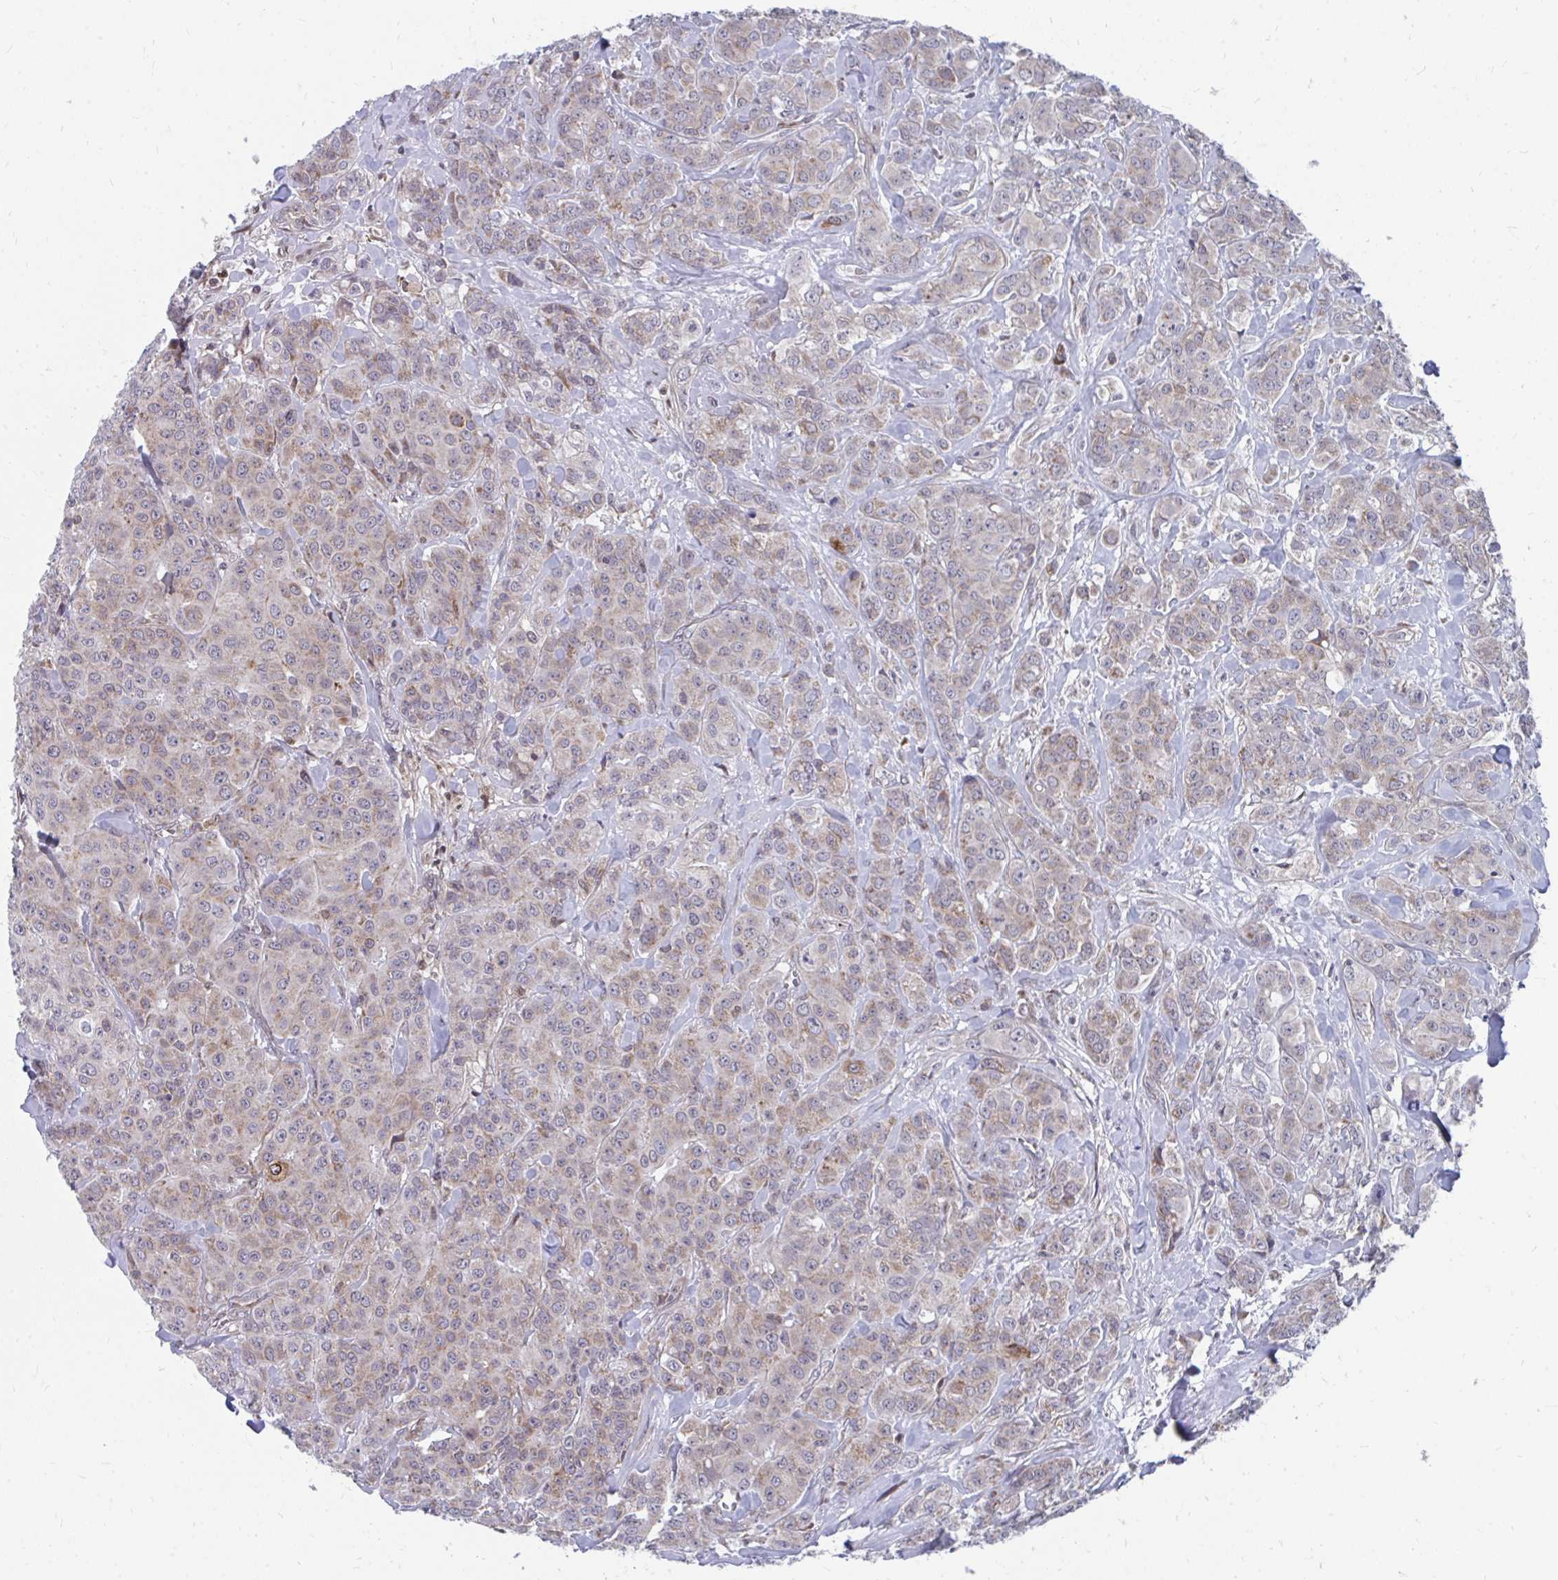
{"staining": {"intensity": "weak", "quantity": ">75%", "location": "cytoplasmic/membranous"}, "tissue": "breast cancer", "cell_type": "Tumor cells", "image_type": "cancer", "snomed": [{"axis": "morphology", "description": "Normal tissue, NOS"}, {"axis": "morphology", "description": "Duct carcinoma"}, {"axis": "topography", "description": "Breast"}], "caption": "The histopathology image exhibits immunohistochemical staining of breast cancer. There is weak cytoplasmic/membranous expression is appreciated in about >75% of tumor cells. (Stains: DAB in brown, nuclei in blue, Microscopy: brightfield microscopy at high magnification).", "gene": "PABIR3", "patient": {"sex": "female", "age": 43}}